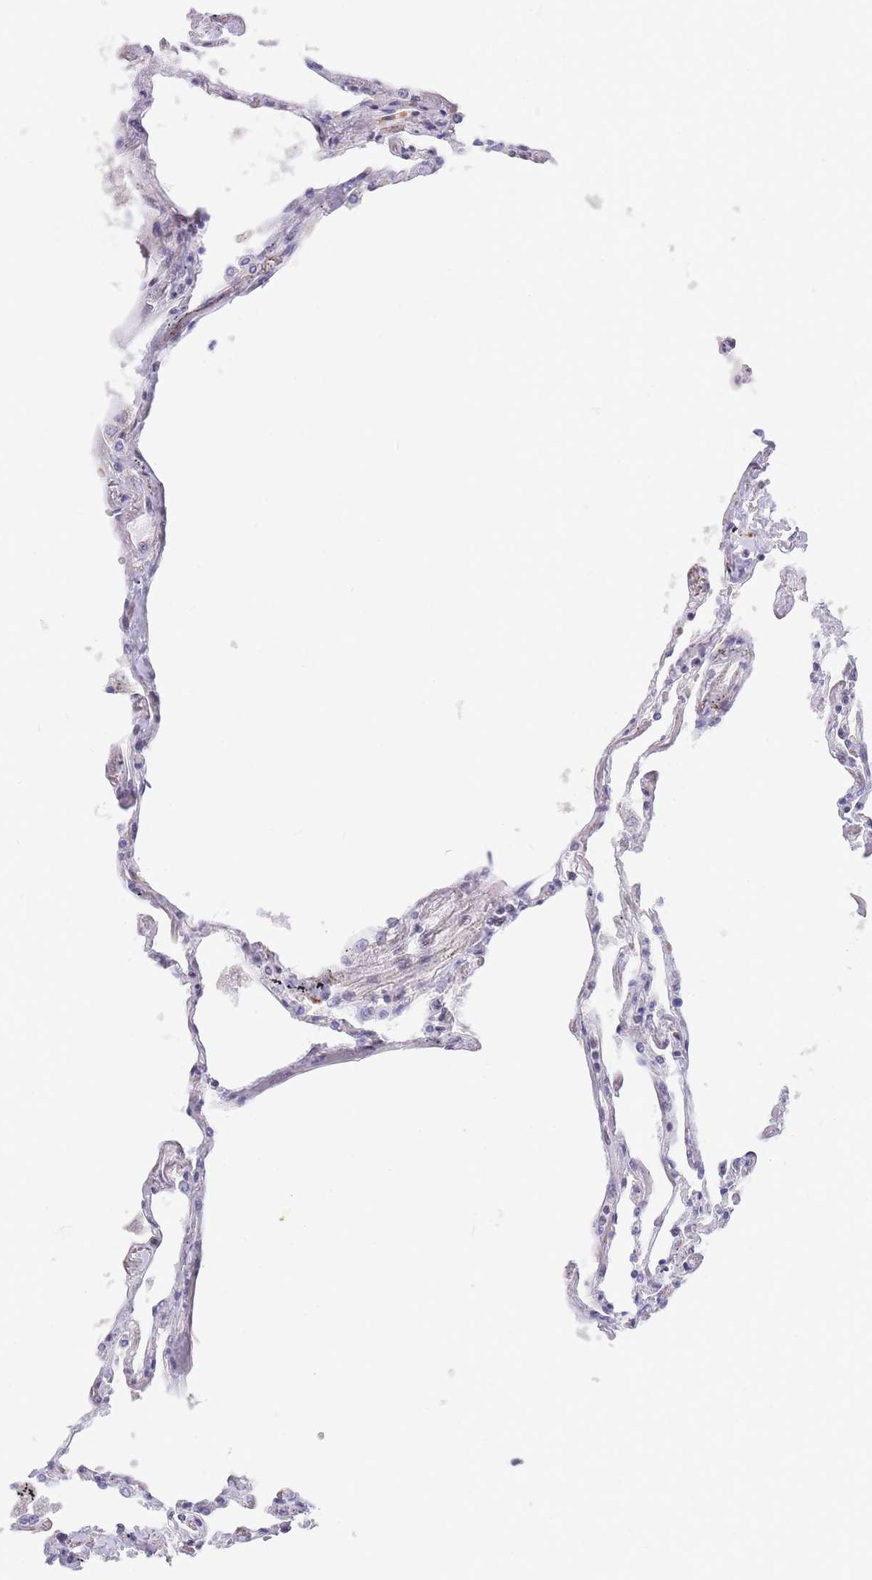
{"staining": {"intensity": "moderate", "quantity": "25%-75%", "location": "nuclear"}, "tissue": "lung", "cell_type": "Alveolar cells", "image_type": "normal", "snomed": [{"axis": "morphology", "description": "Normal tissue, NOS"}, {"axis": "topography", "description": "Lung"}], "caption": "Immunohistochemical staining of normal lung reveals medium levels of moderate nuclear staining in about 25%-75% of alveolar cells.", "gene": "SMAD9", "patient": {"sex": "female", "age": 67}}